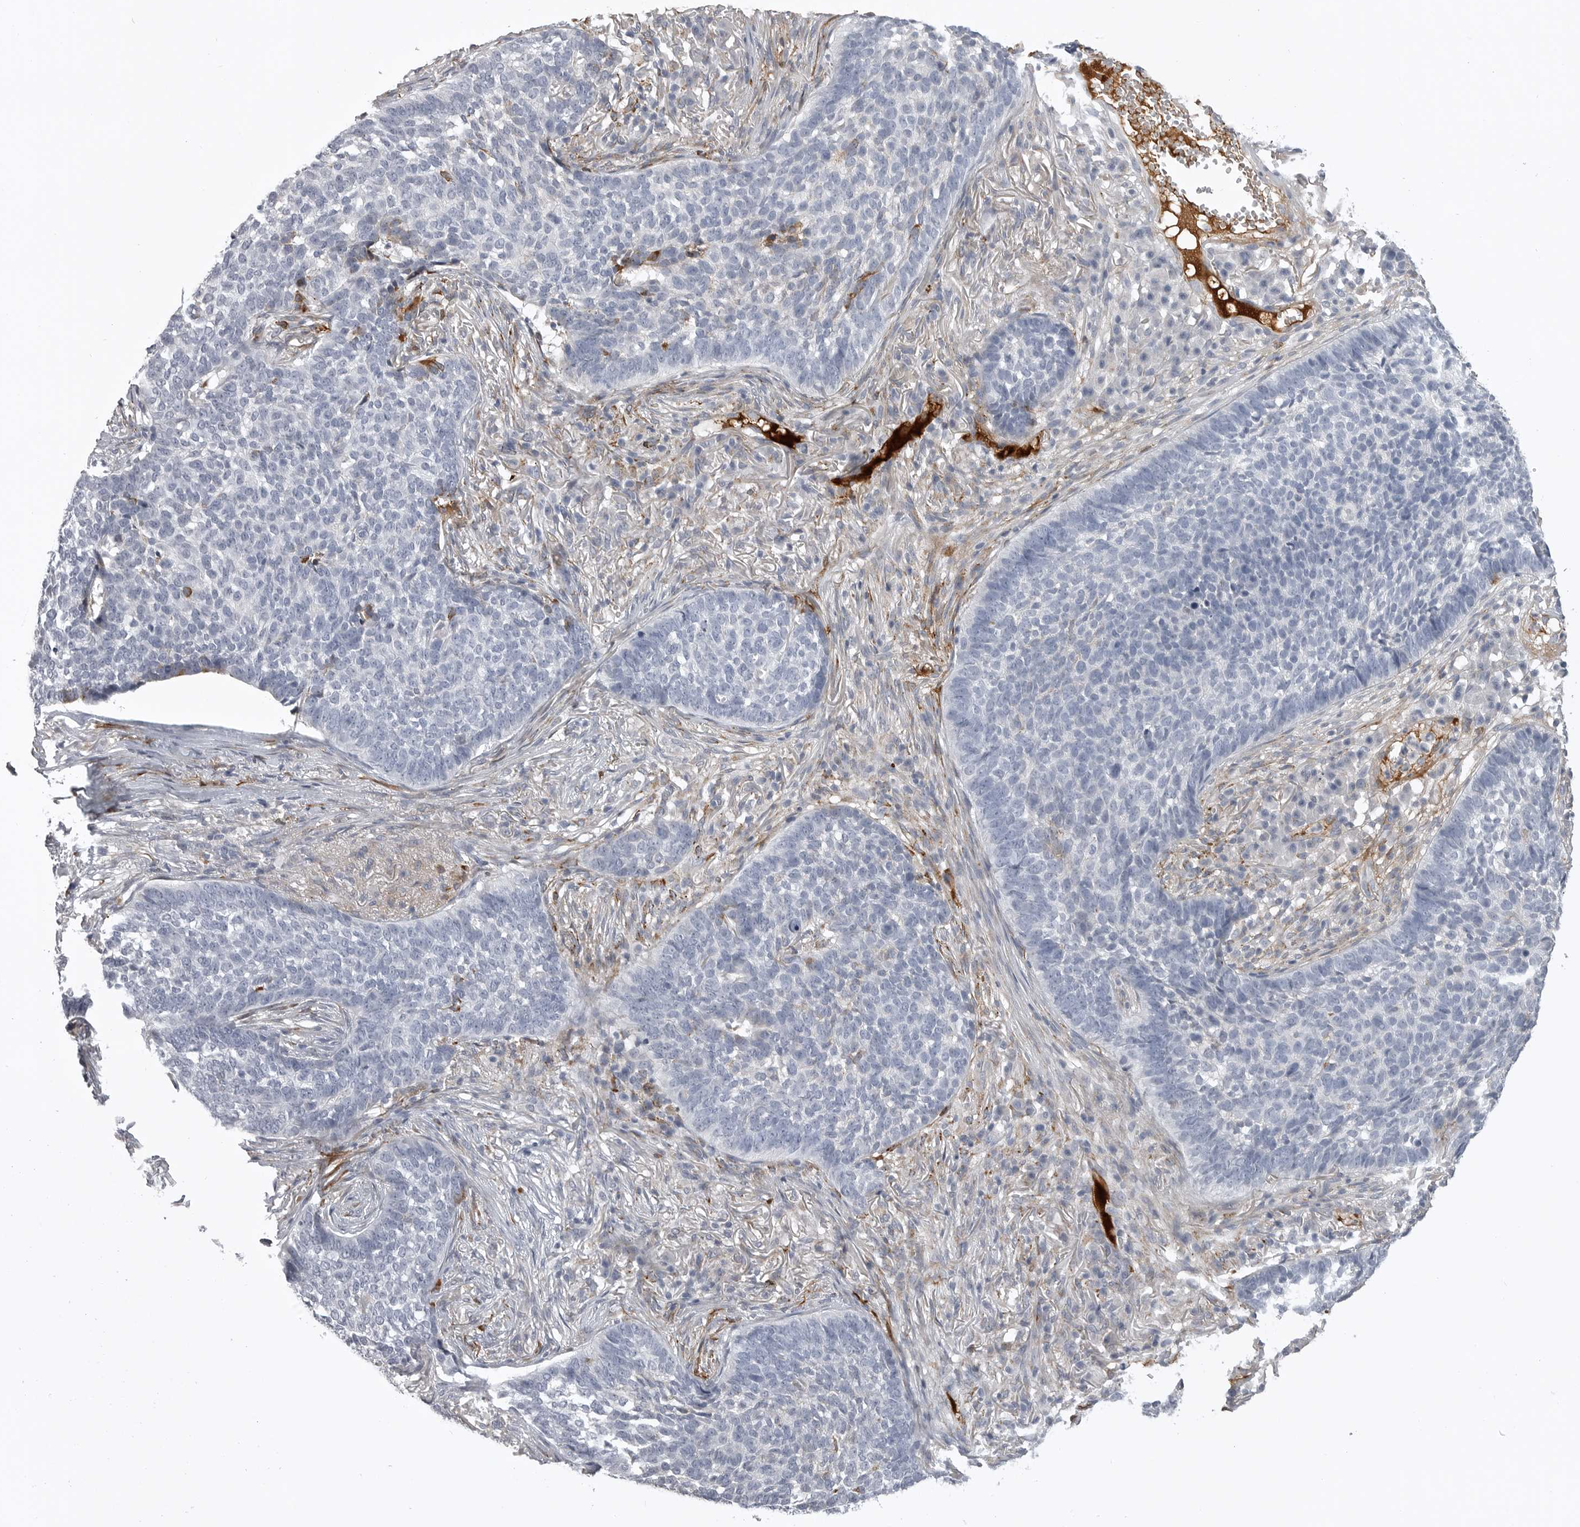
{"staining": {"intensity": "negative", "quantity": "none", "location": "none"}, "tissue": "skin cancer", "cell_type": "Tumor cells", "image_type": "cancer", "snomed": [{"axis": "morphology", "description": "Basal cell carcinoma"}, {"axis": "topography", "description": "Skin"}], "caption": "Immunohistochemistry micrograph of neoplastic tissue: human skin cancer (basal cell carcinoma) stained with DAB (3,3'-diaminobenzidine) displays no significant protein positivity in tumor cells.", "gene": "SERPING1", "patient": {"sex": "male", "age": 85}}